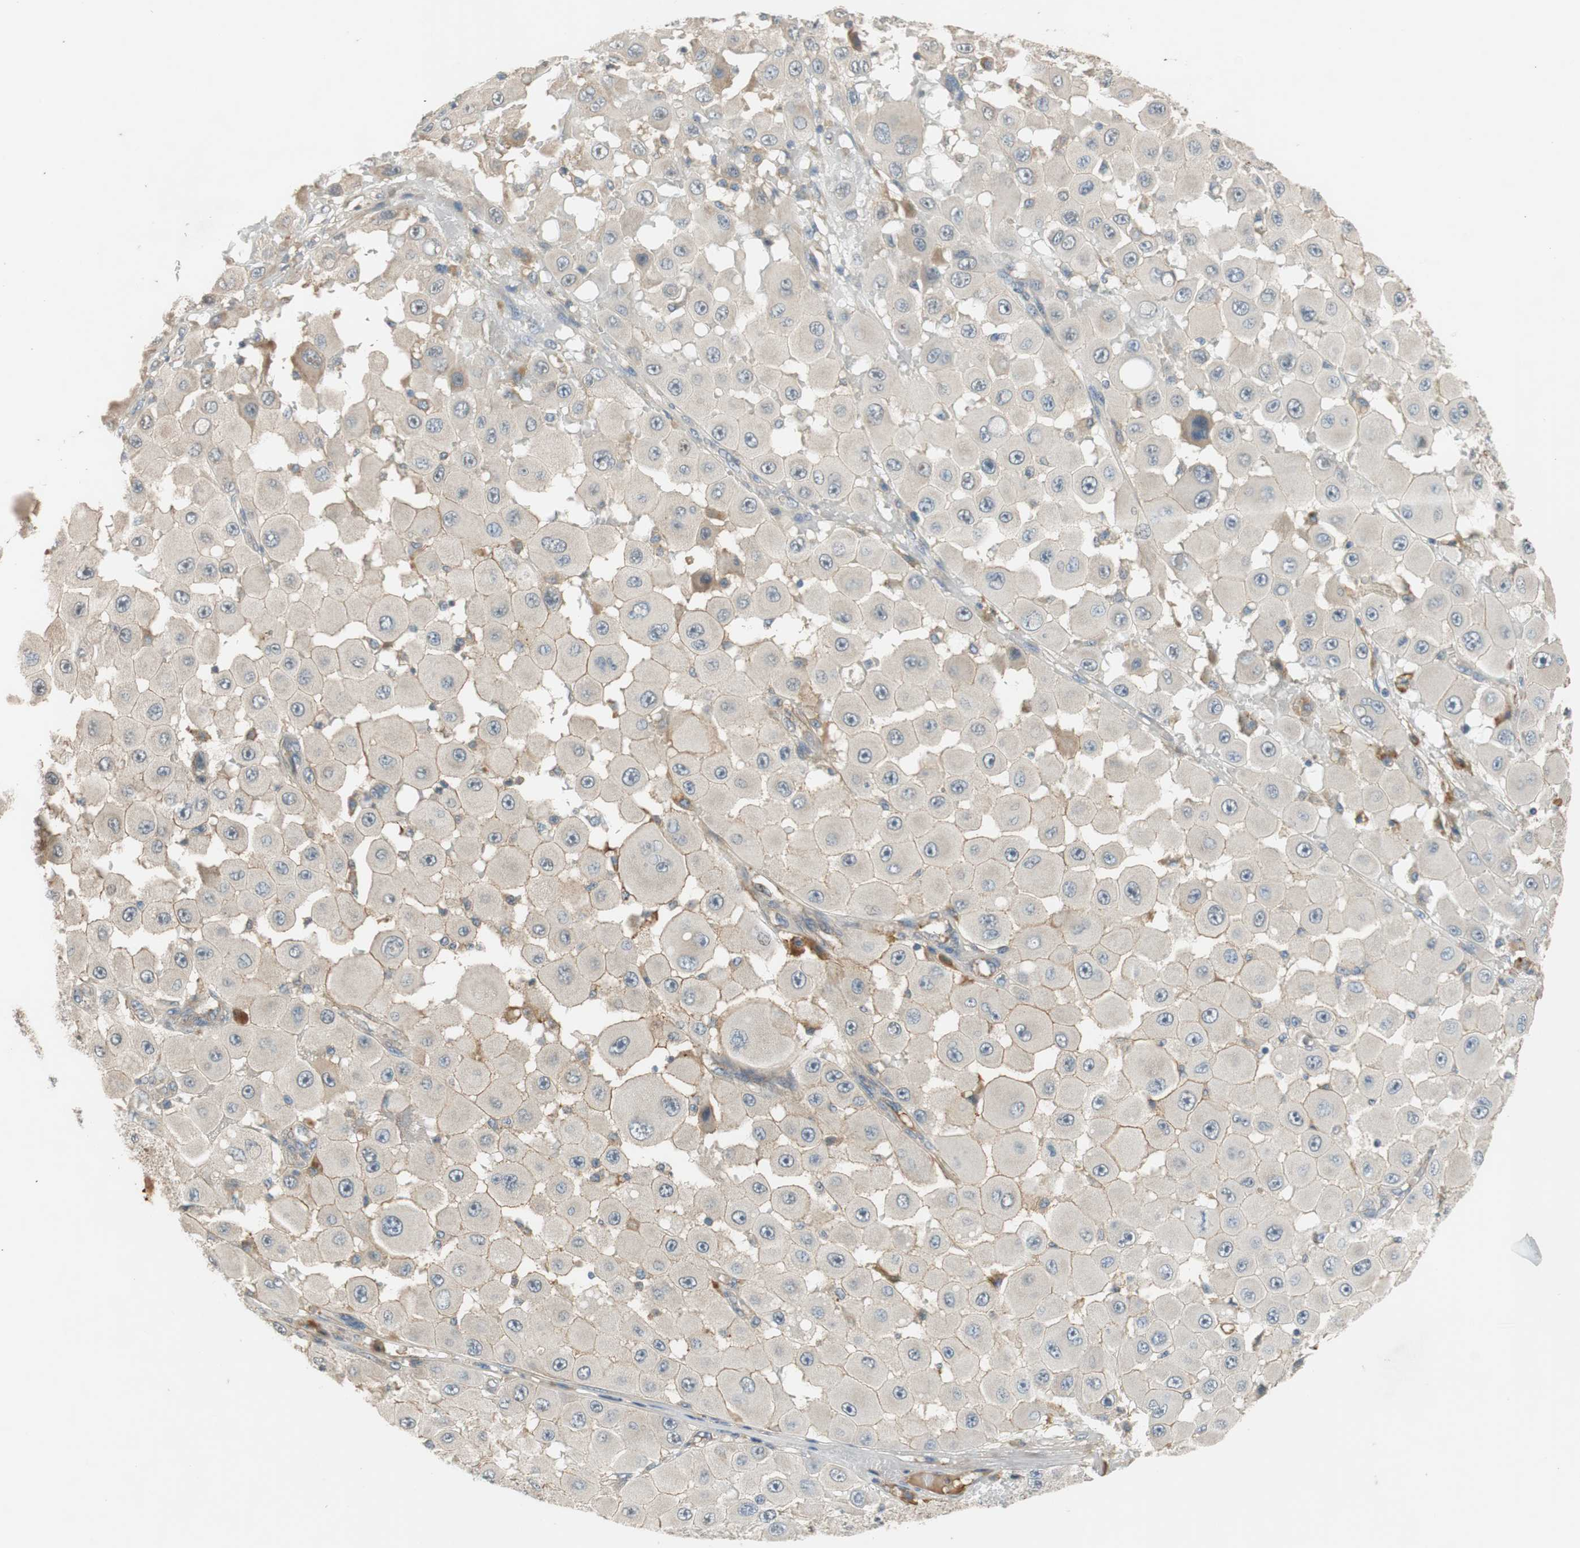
{"staining": {"intensity": "weak", "quantity": ">75%", "location": "cytoplasmic/membranous"}, "tissue": "melanoma", "cell_type": "Tumor cells", "image_type": "cancer", "snomed": [{"axis": "morphology", "description": "Malignant melanoma, NOS"}, {"axis": "topography", "description": "Skin"}], "caption": "Immunohistochemical staining of malignant melanoma exhibits weak cytoplasmic/membranous protein positivity in approximately >75% of tumor cells.", "gene": "C4A", "patient": {"sex": "female", "age": 81}}